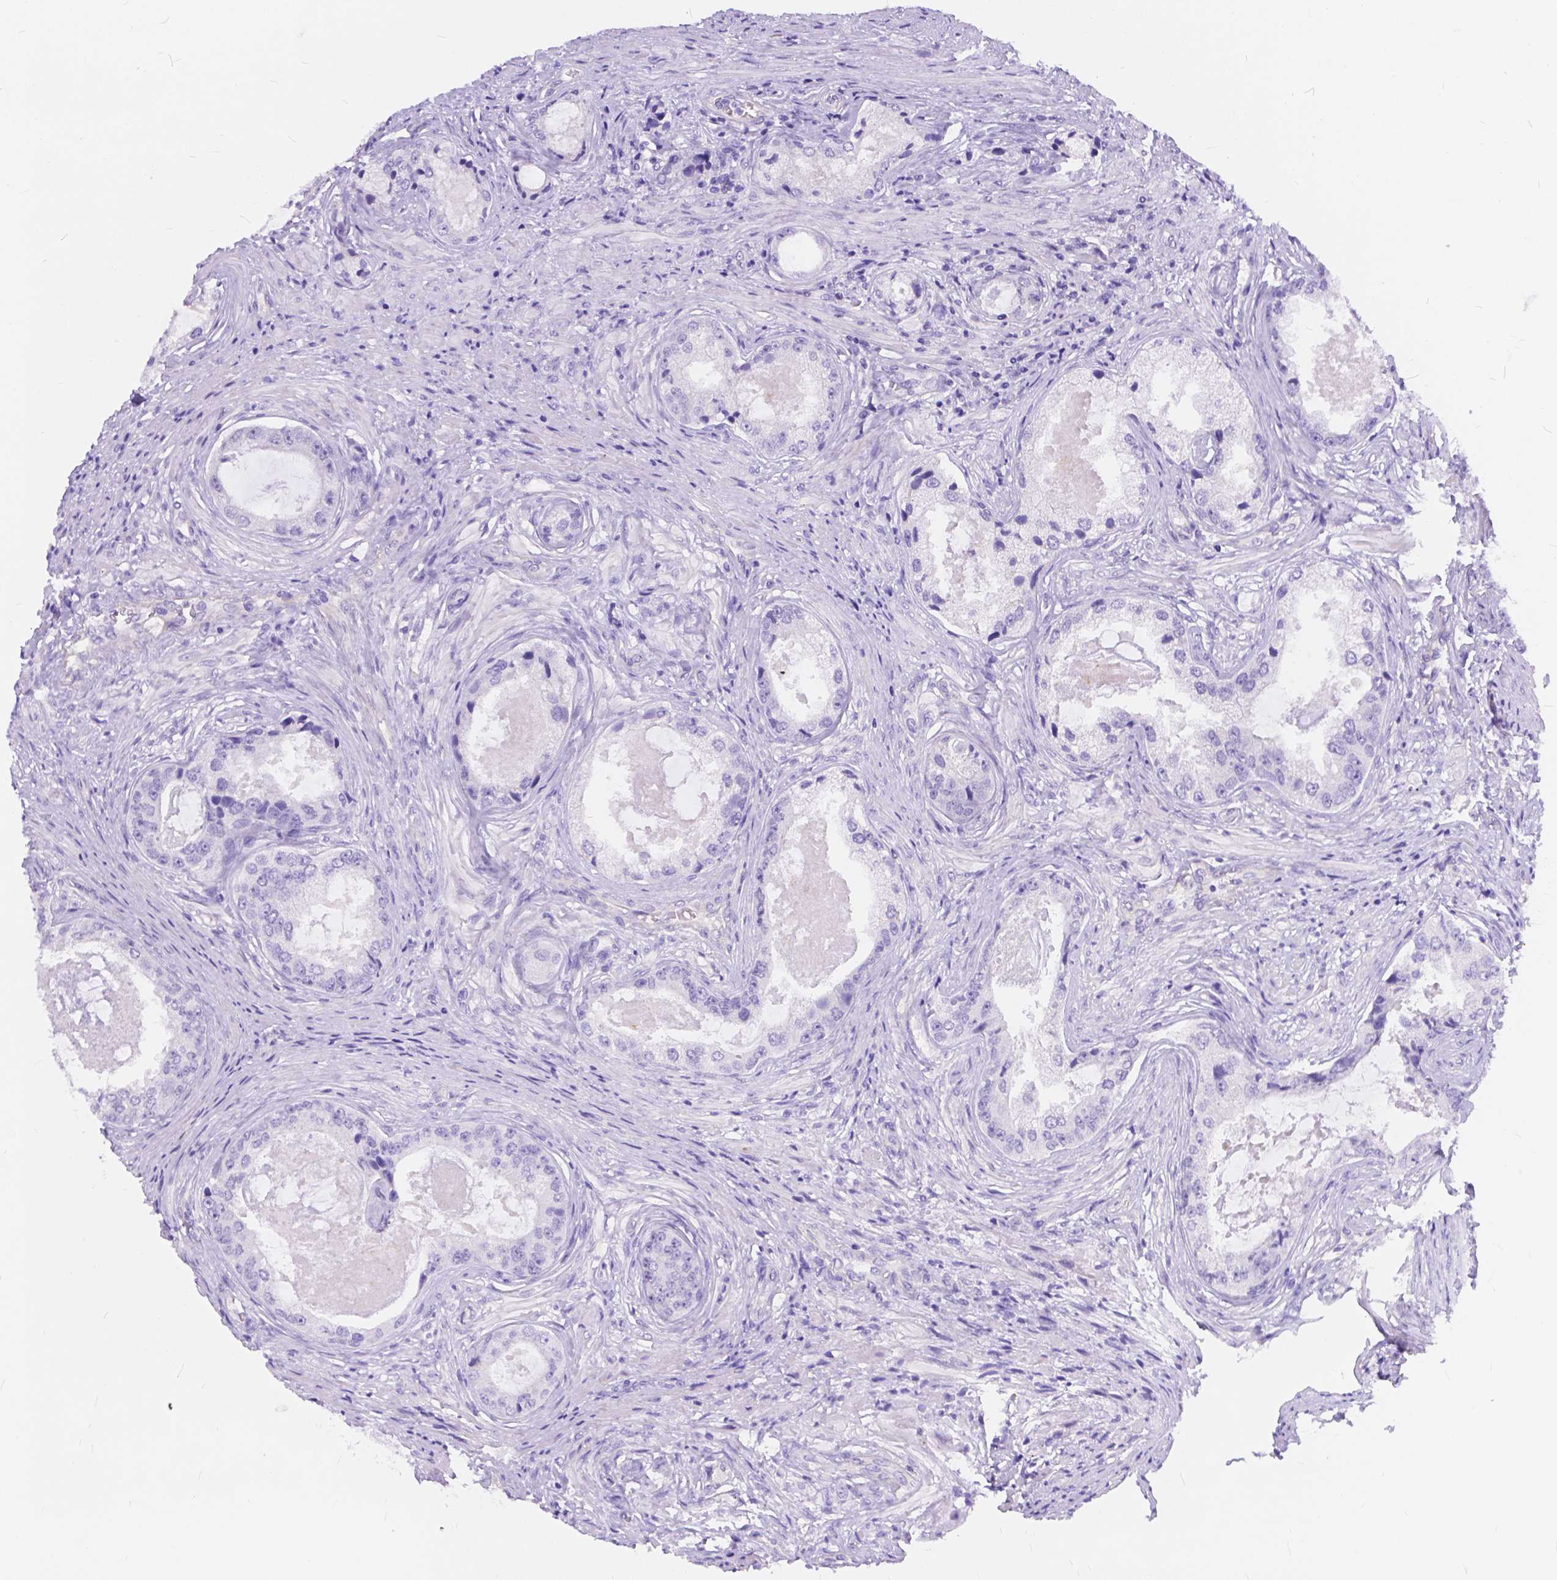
{"staining": {"intensity": "negative", "quantity": "none", "location": "none"}, "tissue": "prostate cancer", "cell_type": "Tumor cells", "image_type": "cancer", "snomed": [{"axis": "morphology", "description": "Adenocarcinoma, Low grade"}, {"axis": "topography", "description": "Prostate"}], "caption": "DAB immunohistochemical staining of prostate cancer (low-grade adenocarcinoma) demonstrates no significant staining in tumor cells. (DAB (3,3'-diaminobenzidine) immunohistochemistry with hematoxylin counter stain).", "gene": "DLEC1", "patient": {"sex": "male", "age": 68}}